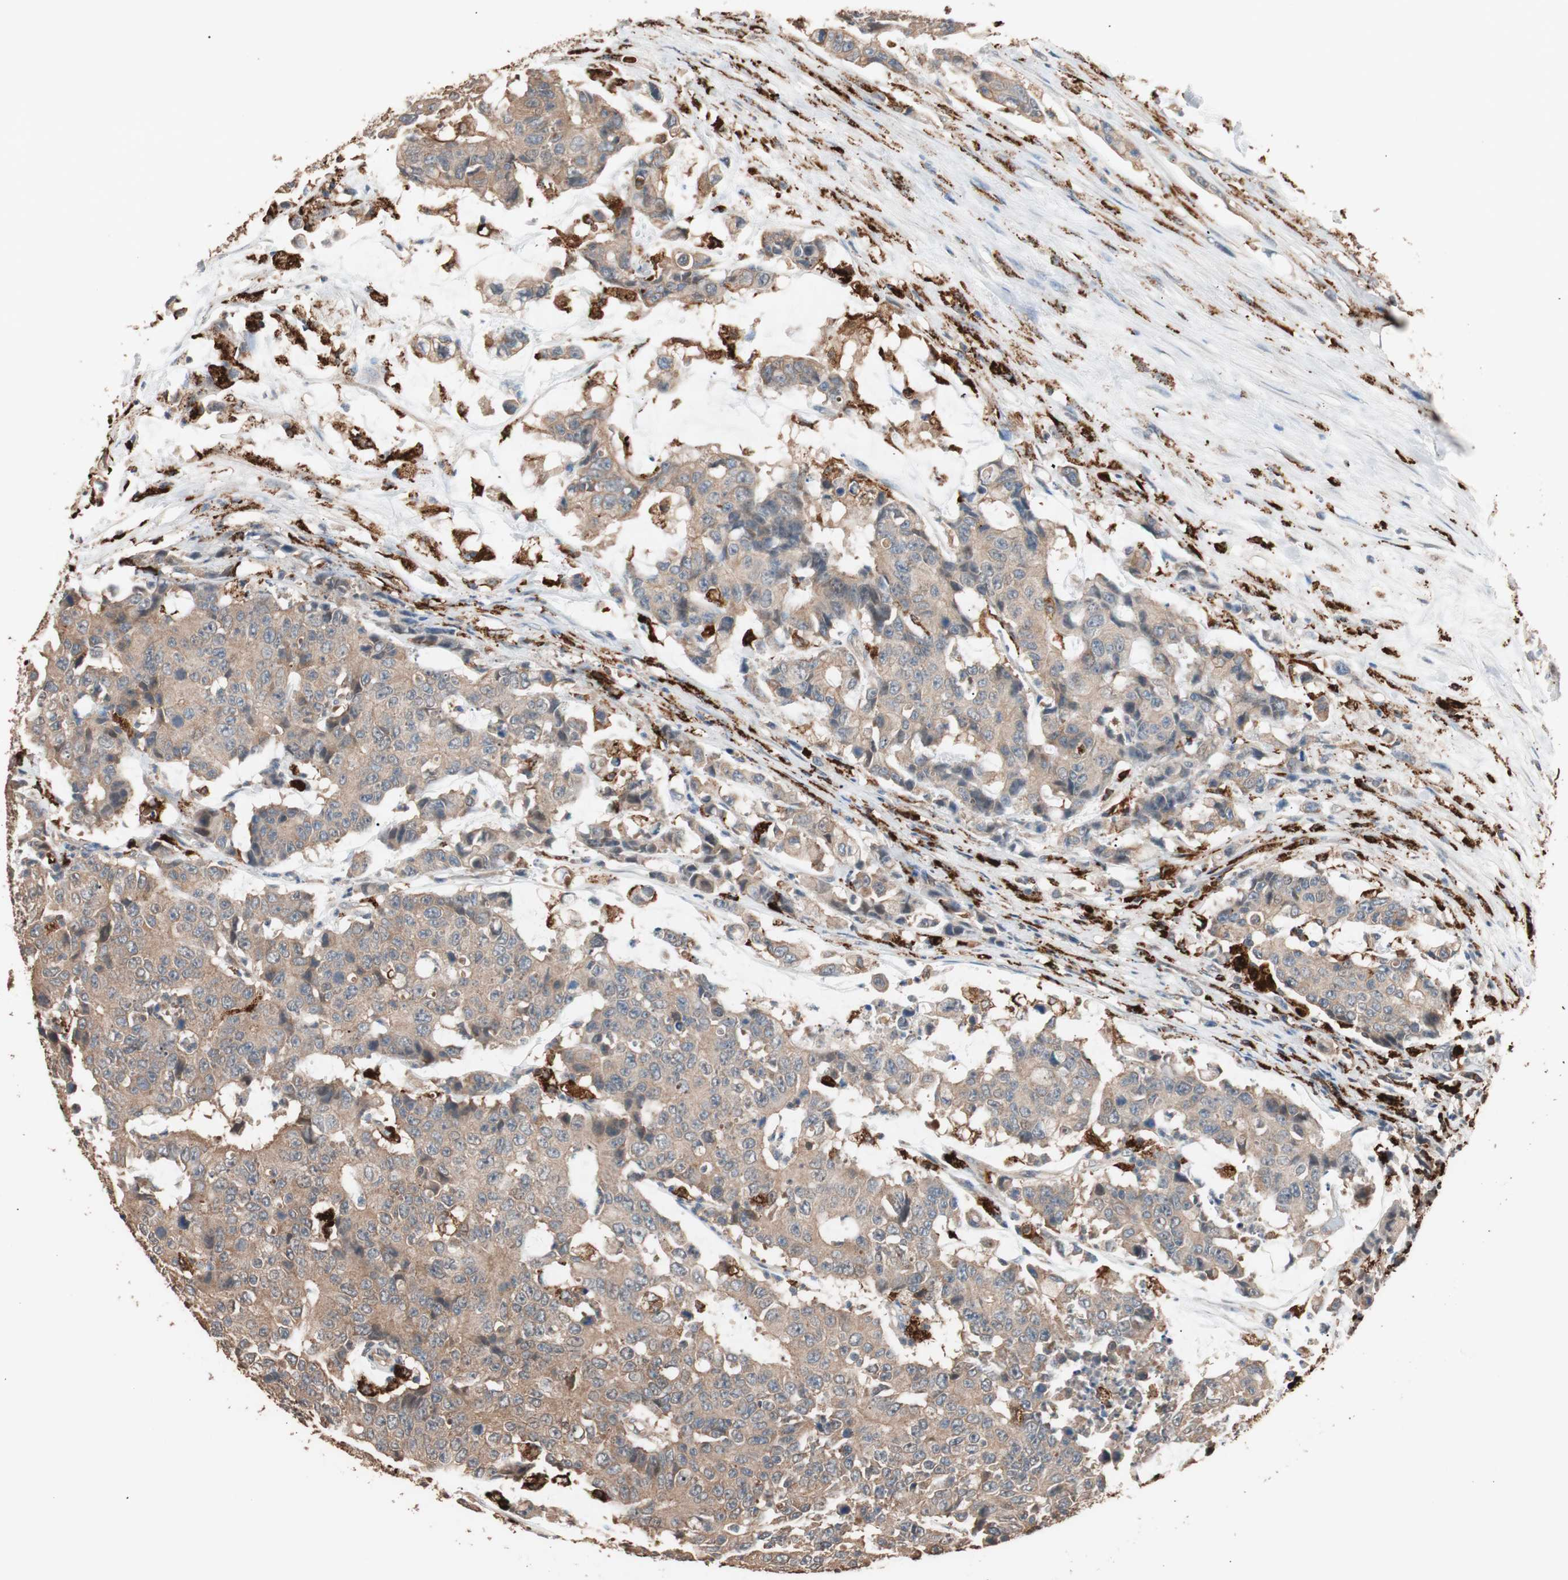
{"staining": {"intensity": "moderate", "quantity": ">75%", "location": "cytoplasmic/membranous"}, "tissue": "colorectal cancer", "cell_type": "Tumor cells", "image_type": "cancer", "snomed": [{"axis": "morphology", "description": "Adenocarcinoma, NOS"}, {"axis": "topography", "description": "Colon"}], "caption": "A brown stain shows moderate cytoplasmic/membranous positivity of a protein in colorectal cancer tumor cells.", "gene": "CCT3", "patient": {"sex": "female", "age": 86}}